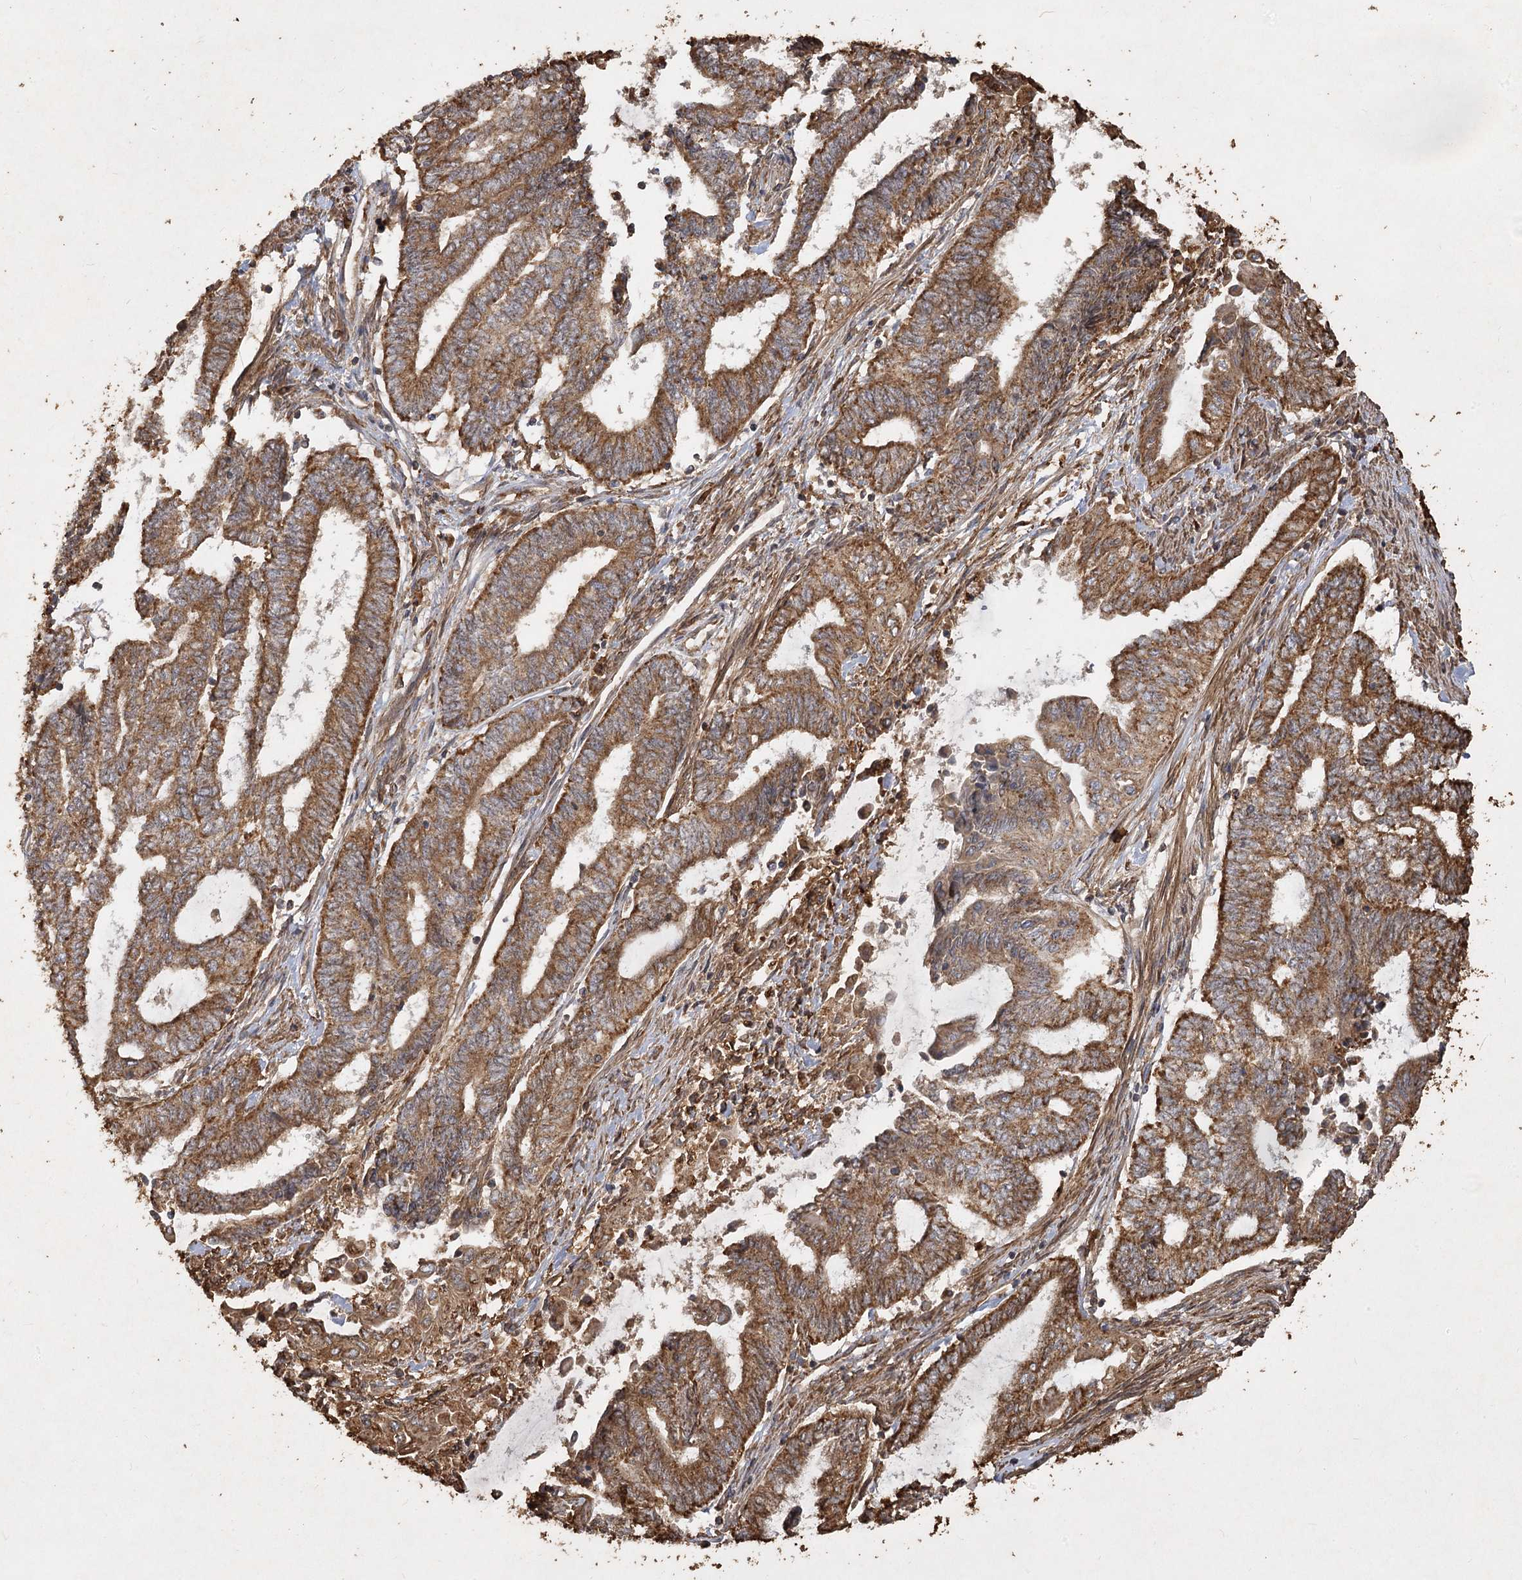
{"staining": {"intensity": "moderate", "quantity": ">75%", "location": "cytoplasmic/membranous"}, "tissue": "endometrial cancer", "cell_type": "Tumor cells", "image_type": "cancer", "snomed": [{"axis": "morphology", "description": "Adenocarcinoma, NOS"}, {"axis": "topography", "description": "Uterus"}, {"axis": "topography", "description": "Endometrium"}], "caption": "Endometrial cancer was stained to show a protein in brown. There is medium levels of moderate cytoplasmic/membranous expression in about >75% of tumor cells. The protein of interest is shown in brown color, while the nuclei are stained blue.", "gene": "PIK3C2A", "patient": {"sex": "female", "age": 70}}